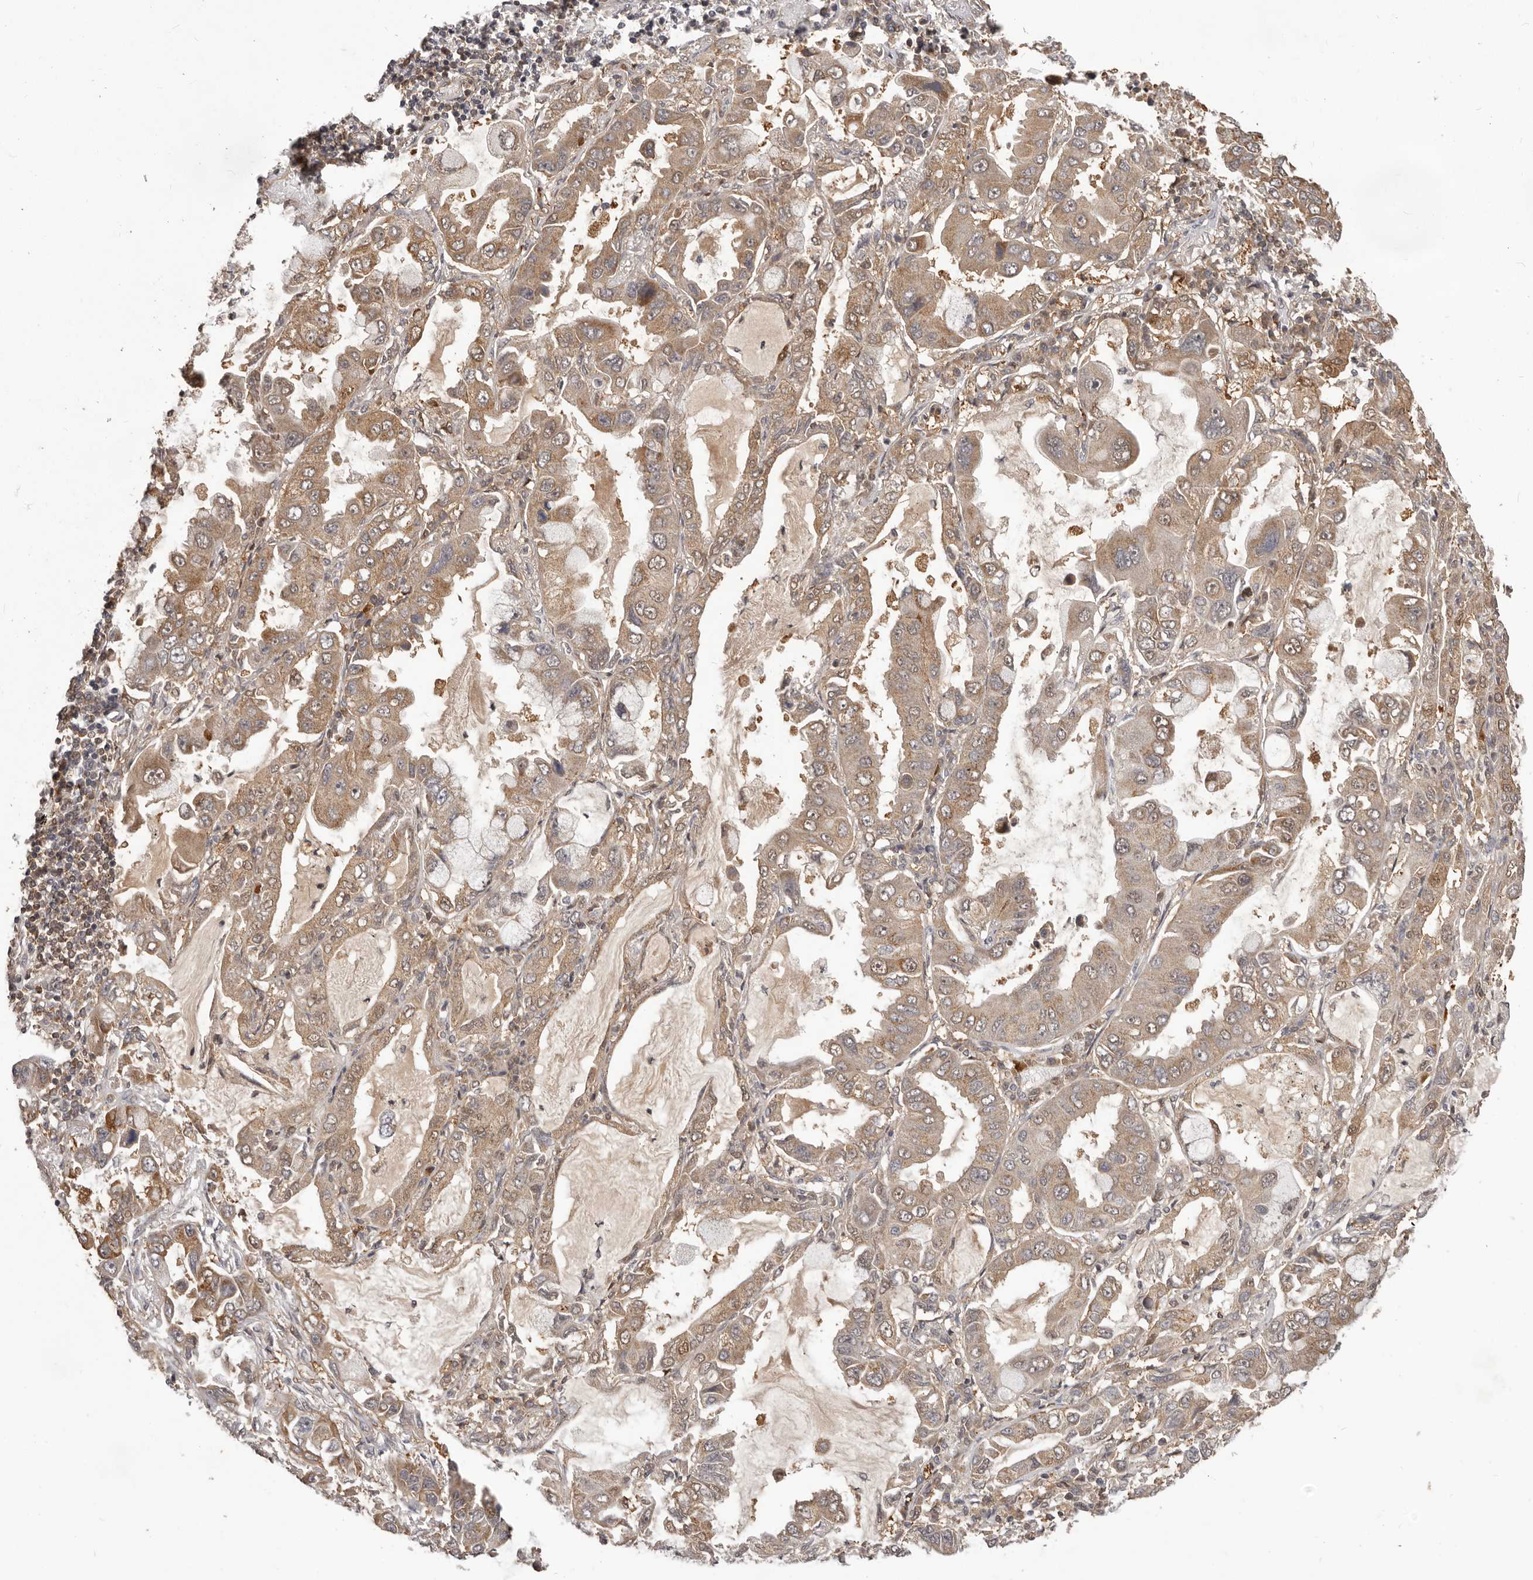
{"staining": {"intensity": "weak", "quantity": ">75%", "location": "cytoplasmic/membranous"}, "tissue": "lung cancer", "cell_type": "Tumor cells", "image_type": "cancer", "snomed": [{"axis": "morphology", "description": "Adenocarcinoma, NOS"}, {"axis": "topography", "description": "Lung"}], "caption": "Approximately >75% of tumor cells in human adenocarcinoma (lung) show weak cytoplasmic/membranous protein positivity as visualized by brown immunohistochemical staining.", "gene": "MTO1", "patient": {"sex": "male", "age": 64}}